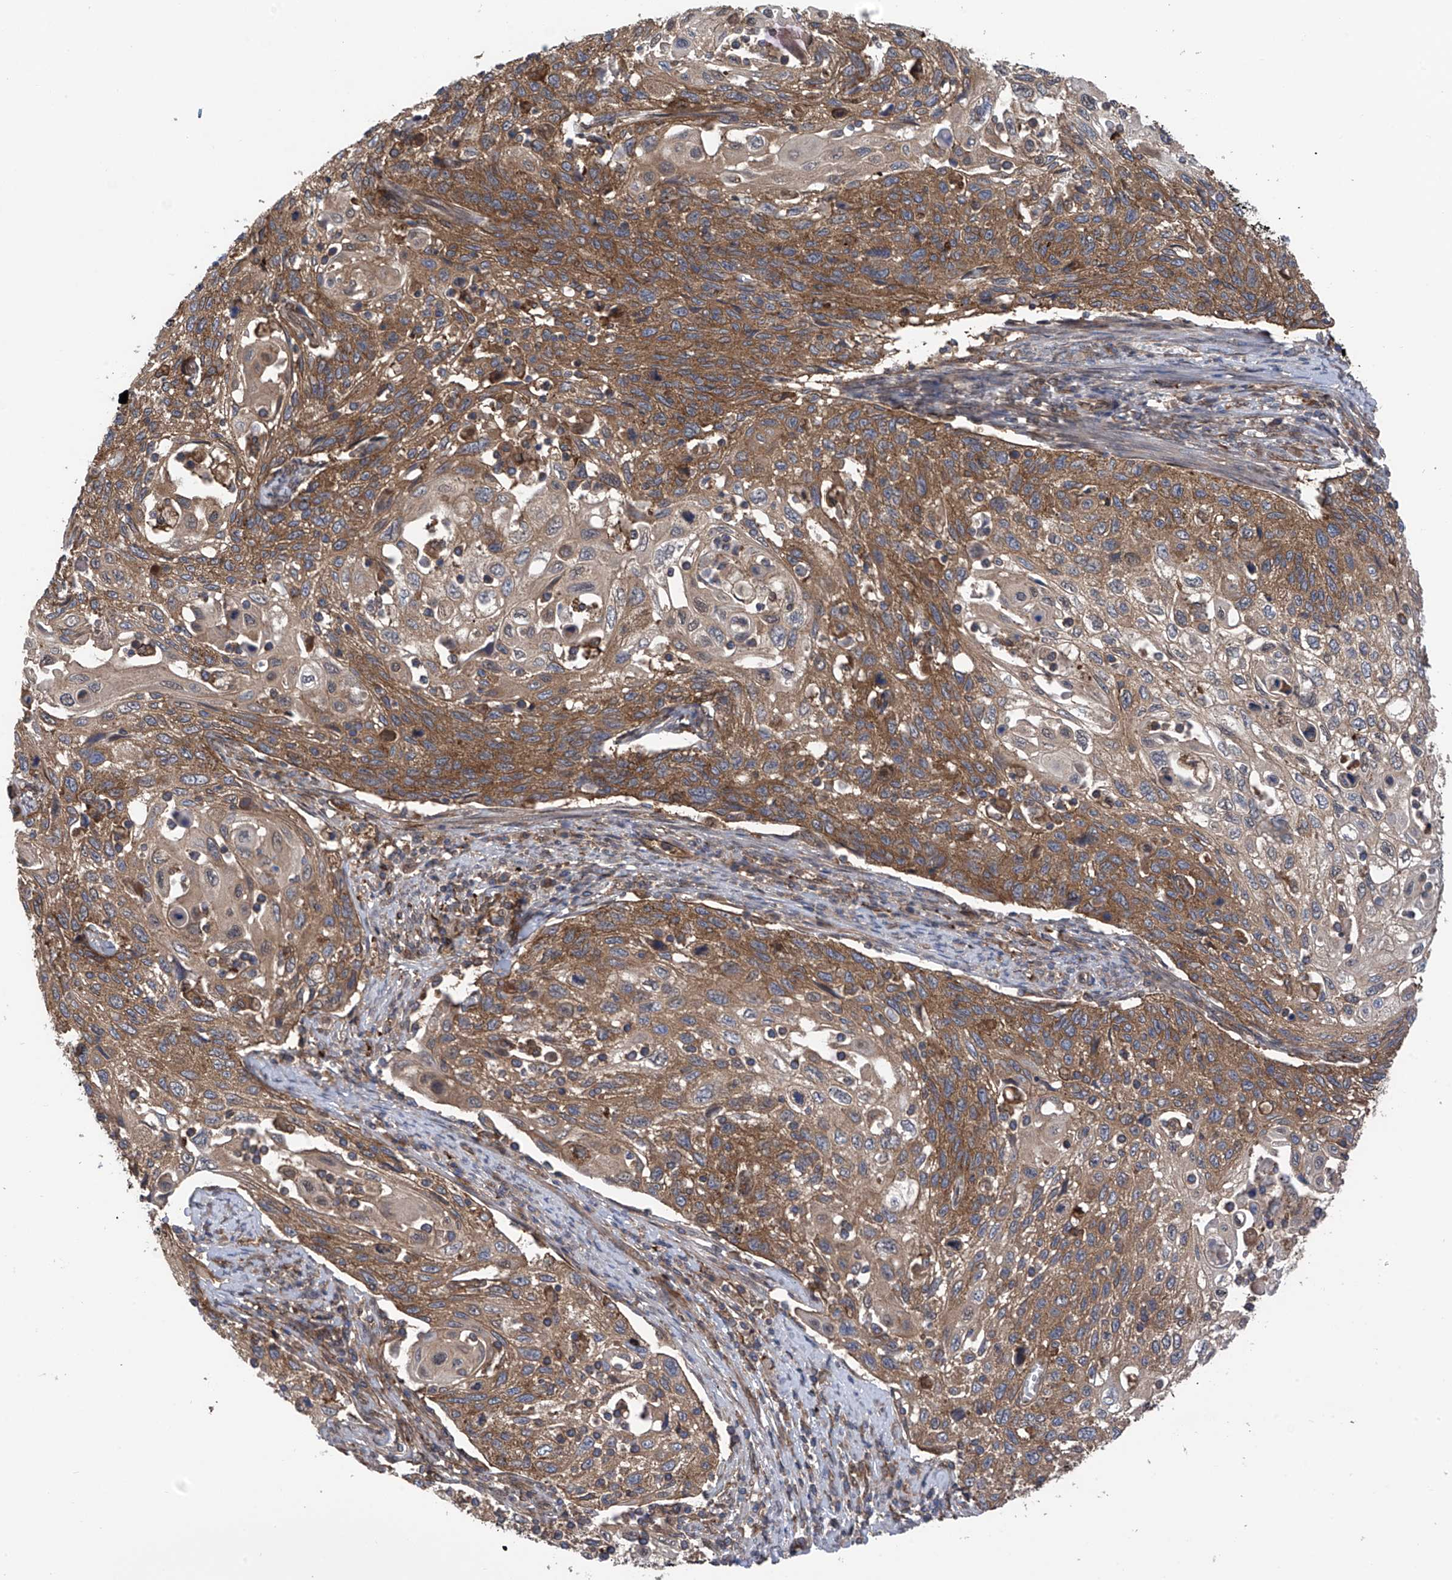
{"staining": {"intensity": "moderate", "quantity": ">75%", "location": "cytoplasmic/membranous"}, "tissue": "cervical cancer", "cell_type": "Tumor cells", "image_type": "cancer", "snomed": [{"axis": "morphology", "description": "Squamous cell carcinoma, NOS"}, {"axis": "topography", "description": "Cervix"}], "caption": "Immunohistochemistry (DAB (3,3'-diaminobenzidine)) staining of squamous cell carcinoma (cervical) reveals moderate cytoplasmic/membranous protein staining in about >75% of tumor cells.", "gene": "CHPF", "patient": {"sex": "female", "age": 70}}